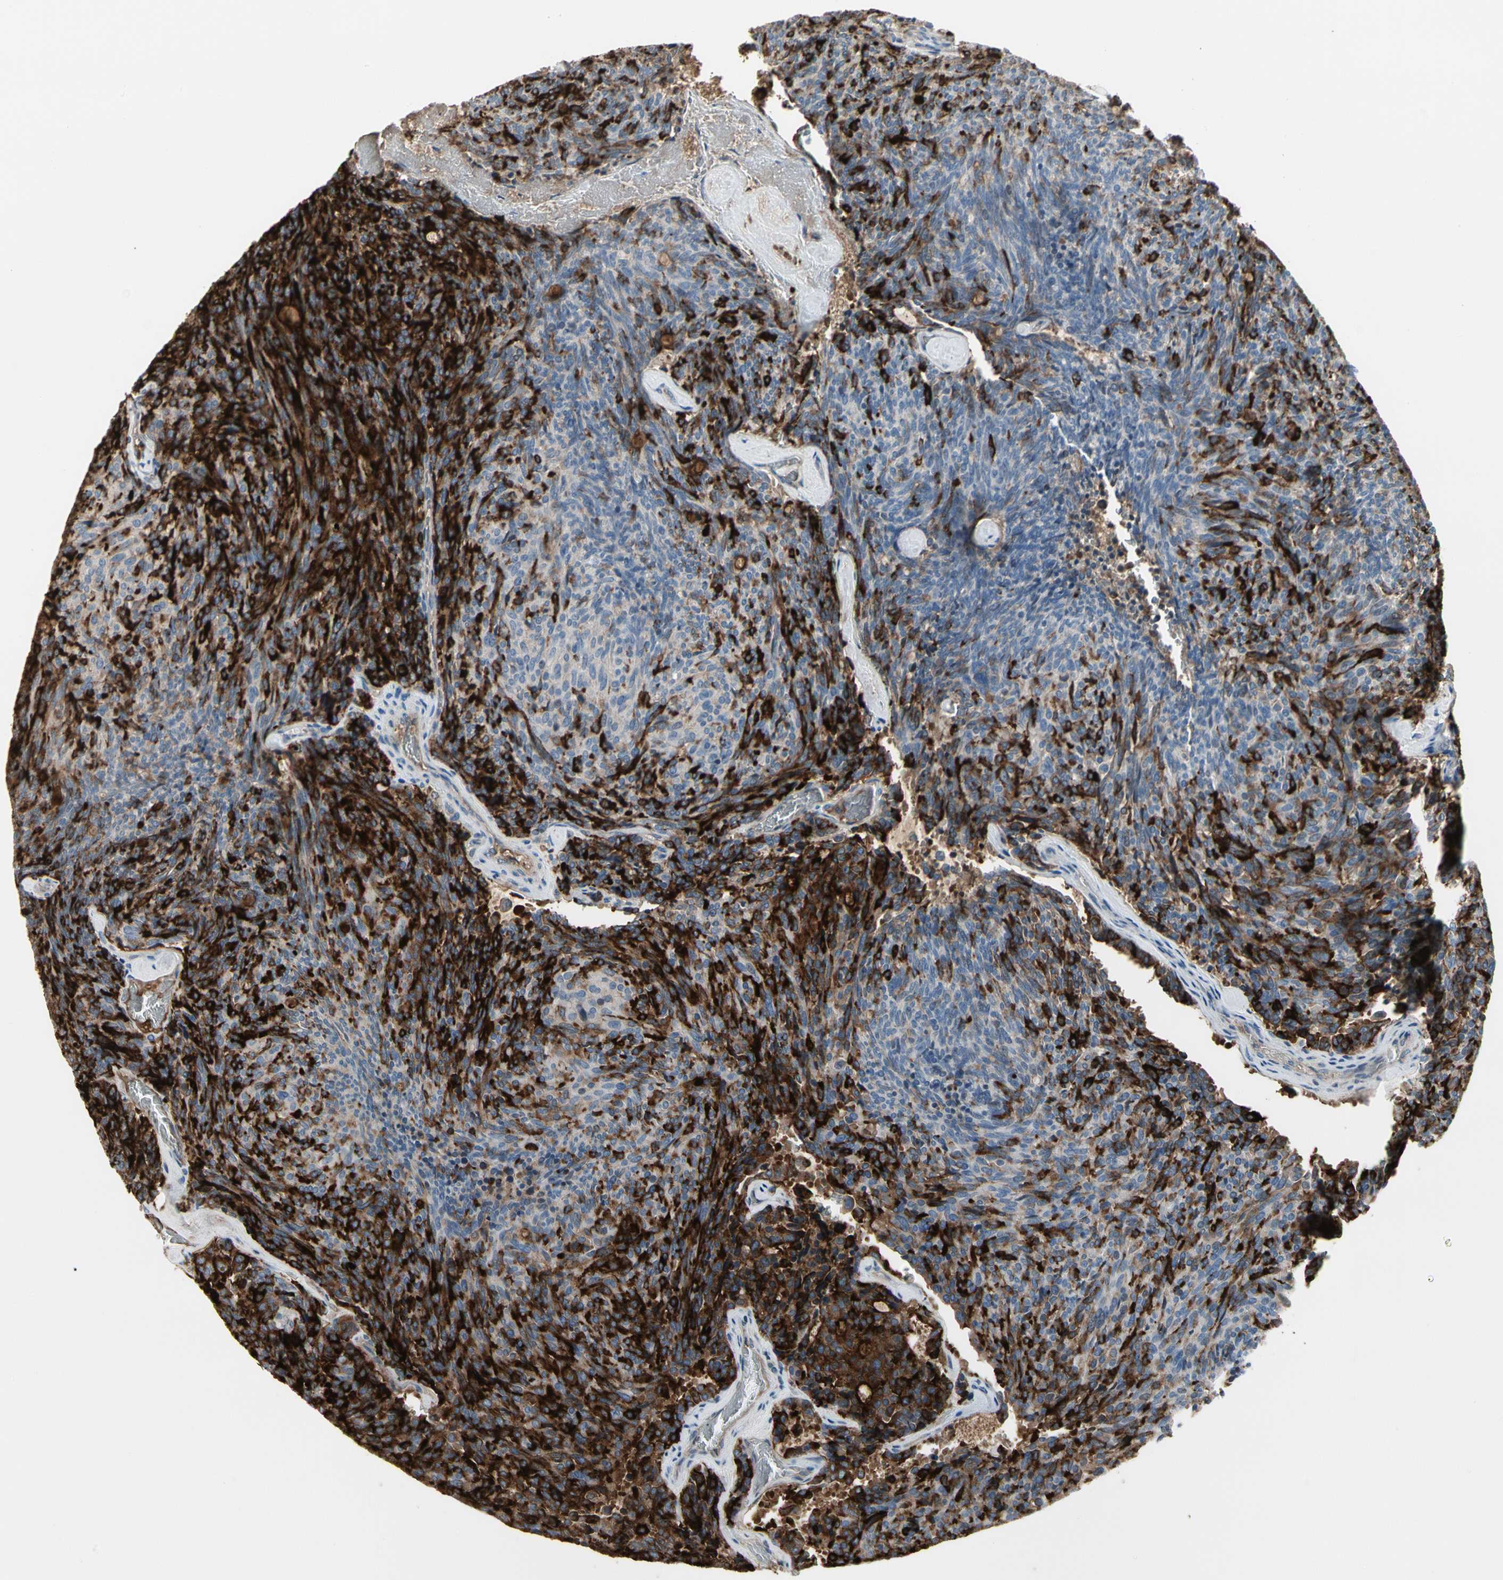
{"staining": {"intensity": "strong", "quantity": "25%-75%", "location": "cytoplasmic/membranous"}, "tissue": "carcinoid", "cell_type": "Tumor cells", "image_type": "cancer", "snomed": [{"axis": "morphology", "description": "Carcinoid, malignant, NOS"}, {"axis": "topography", "description": "Pancreas"}], "caption": "Immunohistochemistry micrograph of carcinoid stained for a protein (brown), which shows high levels of strong cytoplasmic/membranous staining in about 25%-75% of tumor cells.", "gene": "PIGR", "patient": {"sex": "female", "age": 54}}